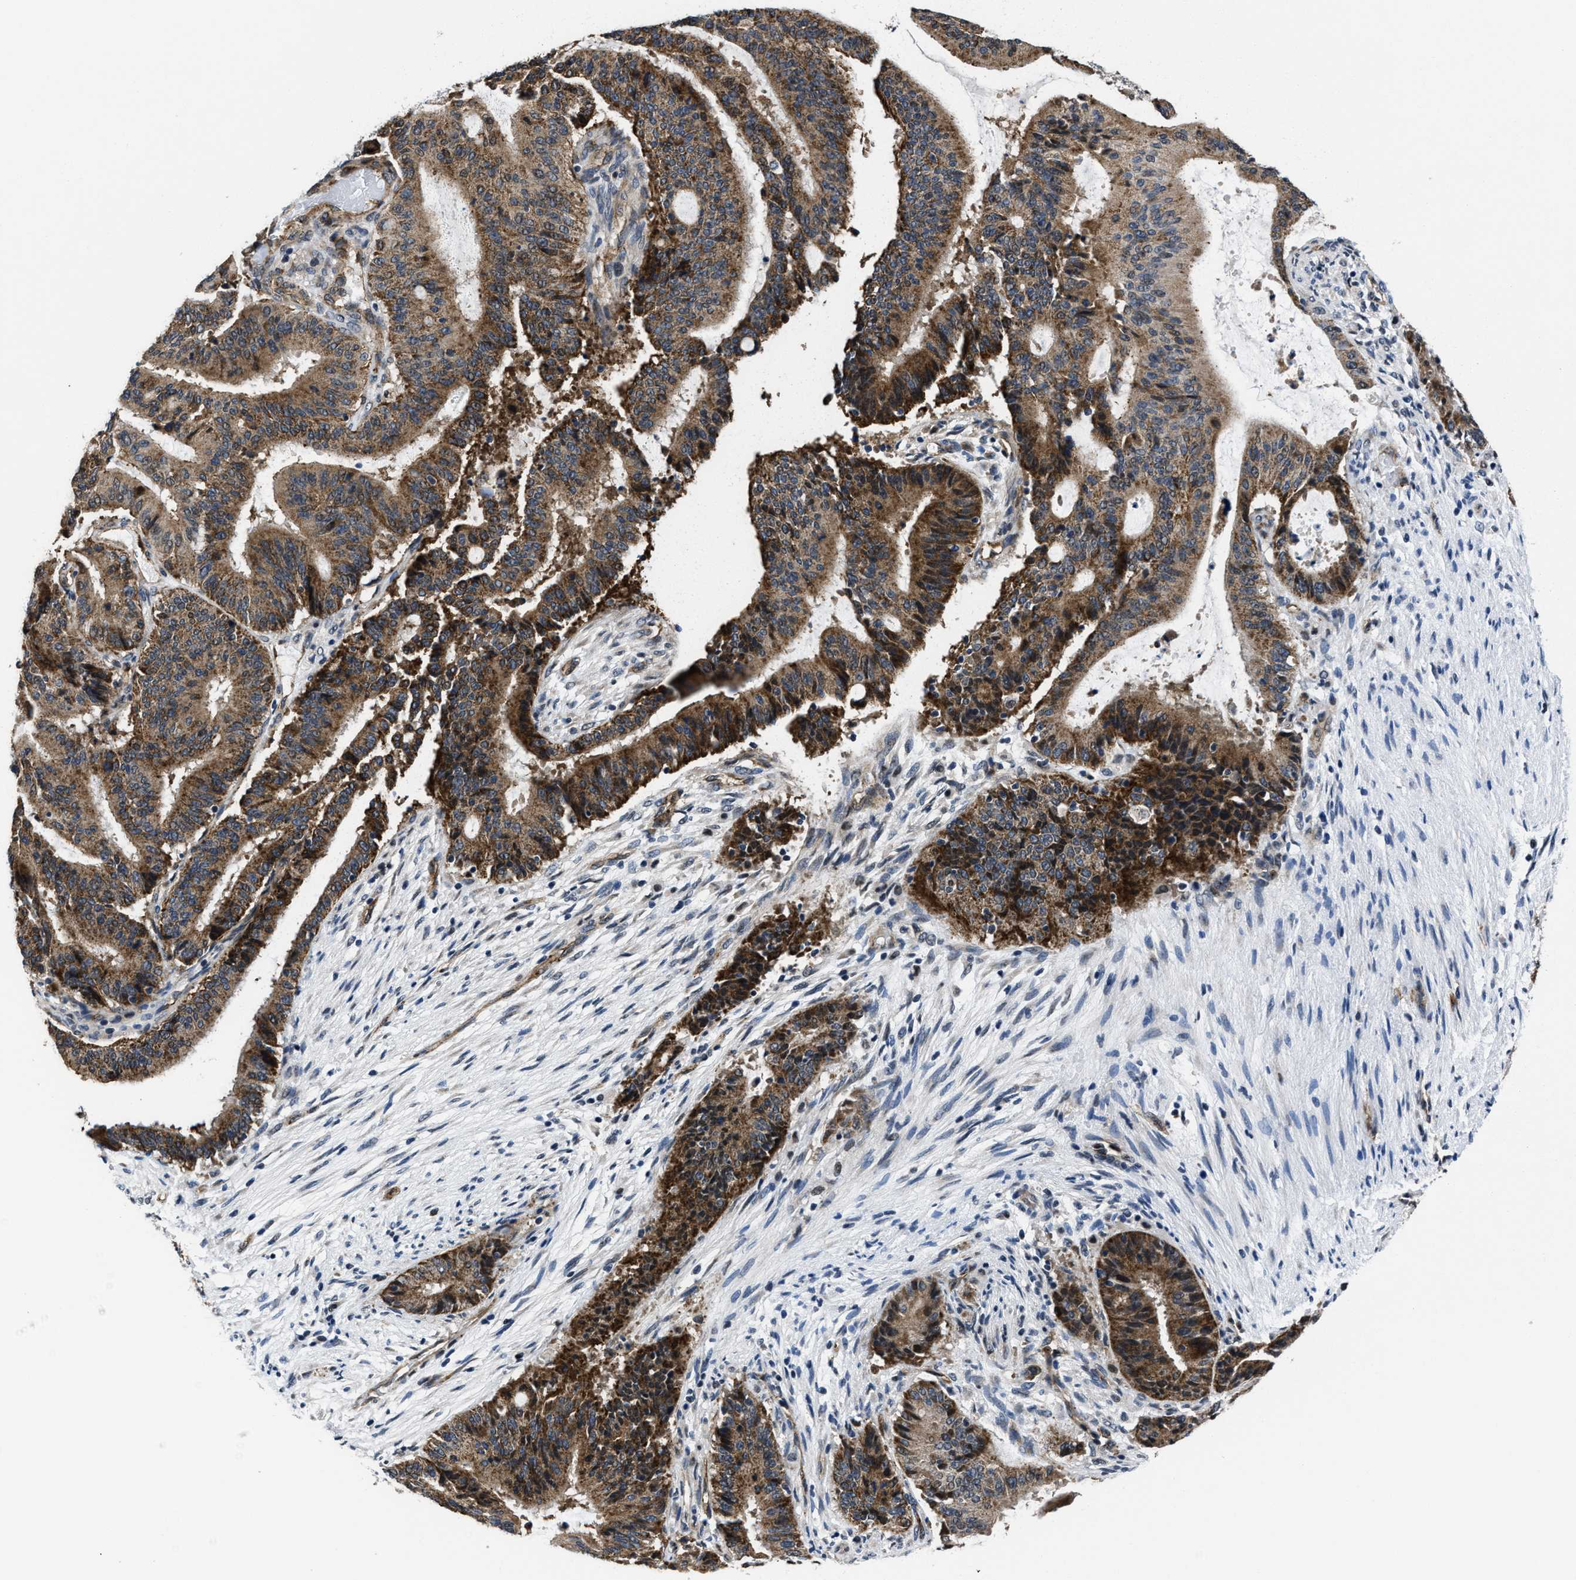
{"staining": {"intensity": "moderate", "quantity": ">75%", "location": "cytoplasmic/membranous"}, "tissue": "liver cancer", "cell_type": "Tumor cells", "image_type": "cancer", "snomed": [{"axis": "morphology", "description": "Cholangiocarcinoma"}, {"axis": "topography", "description": "Liver"}], "caption": "Tumor cells demonstrate moderate cytoplasmic/membranous staining in about >75% of cells in liver cancer. The staining was performed using DAB (3,3'-diaminobenzidine), with brown indicating positive protein expression. Nuclei are stained blue with hematoxylin.", "gene": "MARCKSL1", "patient": {"sex": "female", "age": 73}}